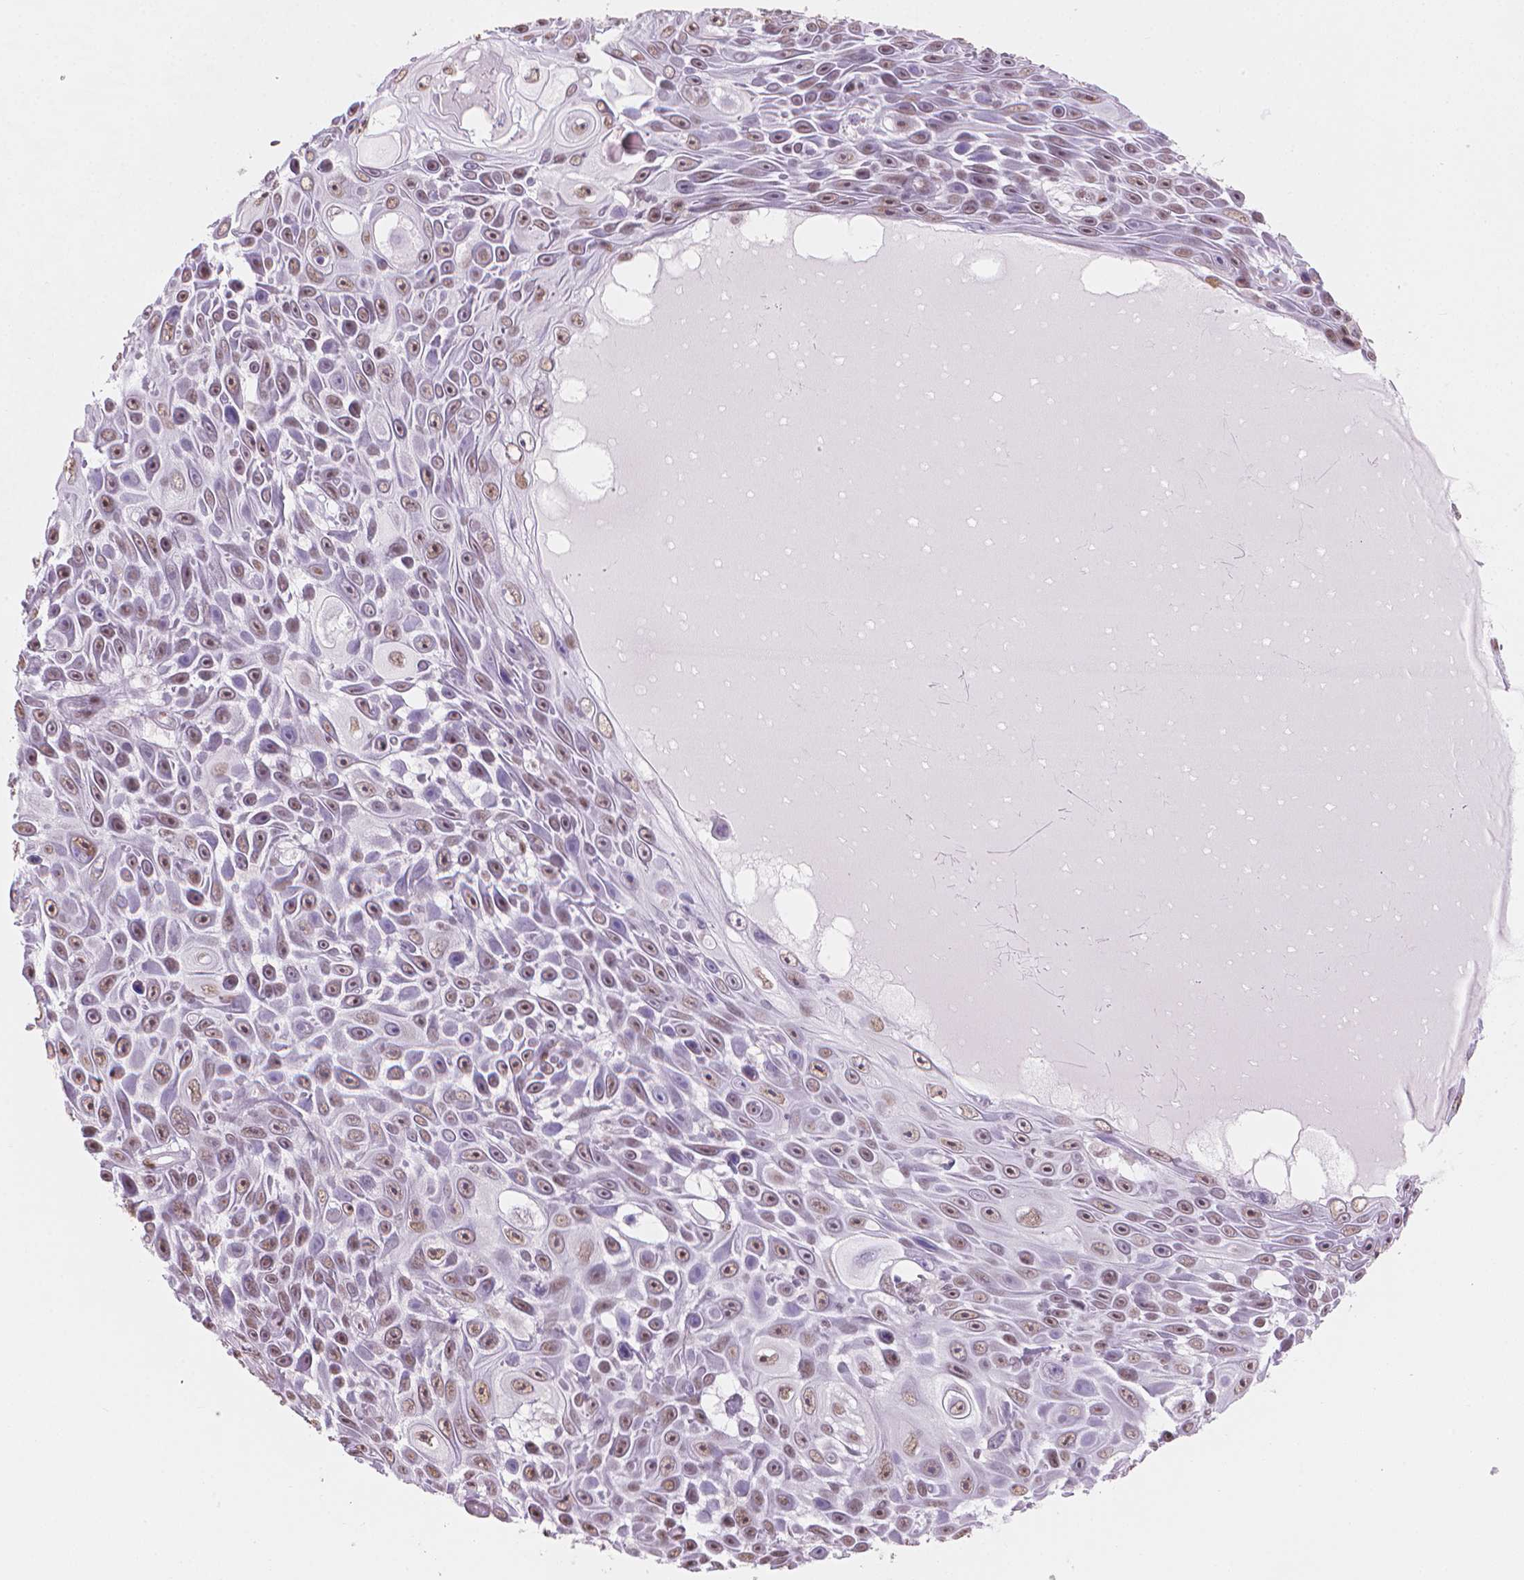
{"staining": {"intensity": "weak", "quantity": "25%-75%", "location": "nuclear"}, "tissue": "skin cancer", "cell_type": "Tumor cells", "image_type": "cancer", "snomed": [{"axis": "morphology", "description": "Squamous cell carcinoma, NOS"}, {"axis": "topography", "description": "Skin"}], "caption": "Protein staining reveals weak nuclear staining in about 25%-75% of tumor cells in skin cancer.", "gene": "PIAS2", "patient": {"sex": "male", "age": 82}}